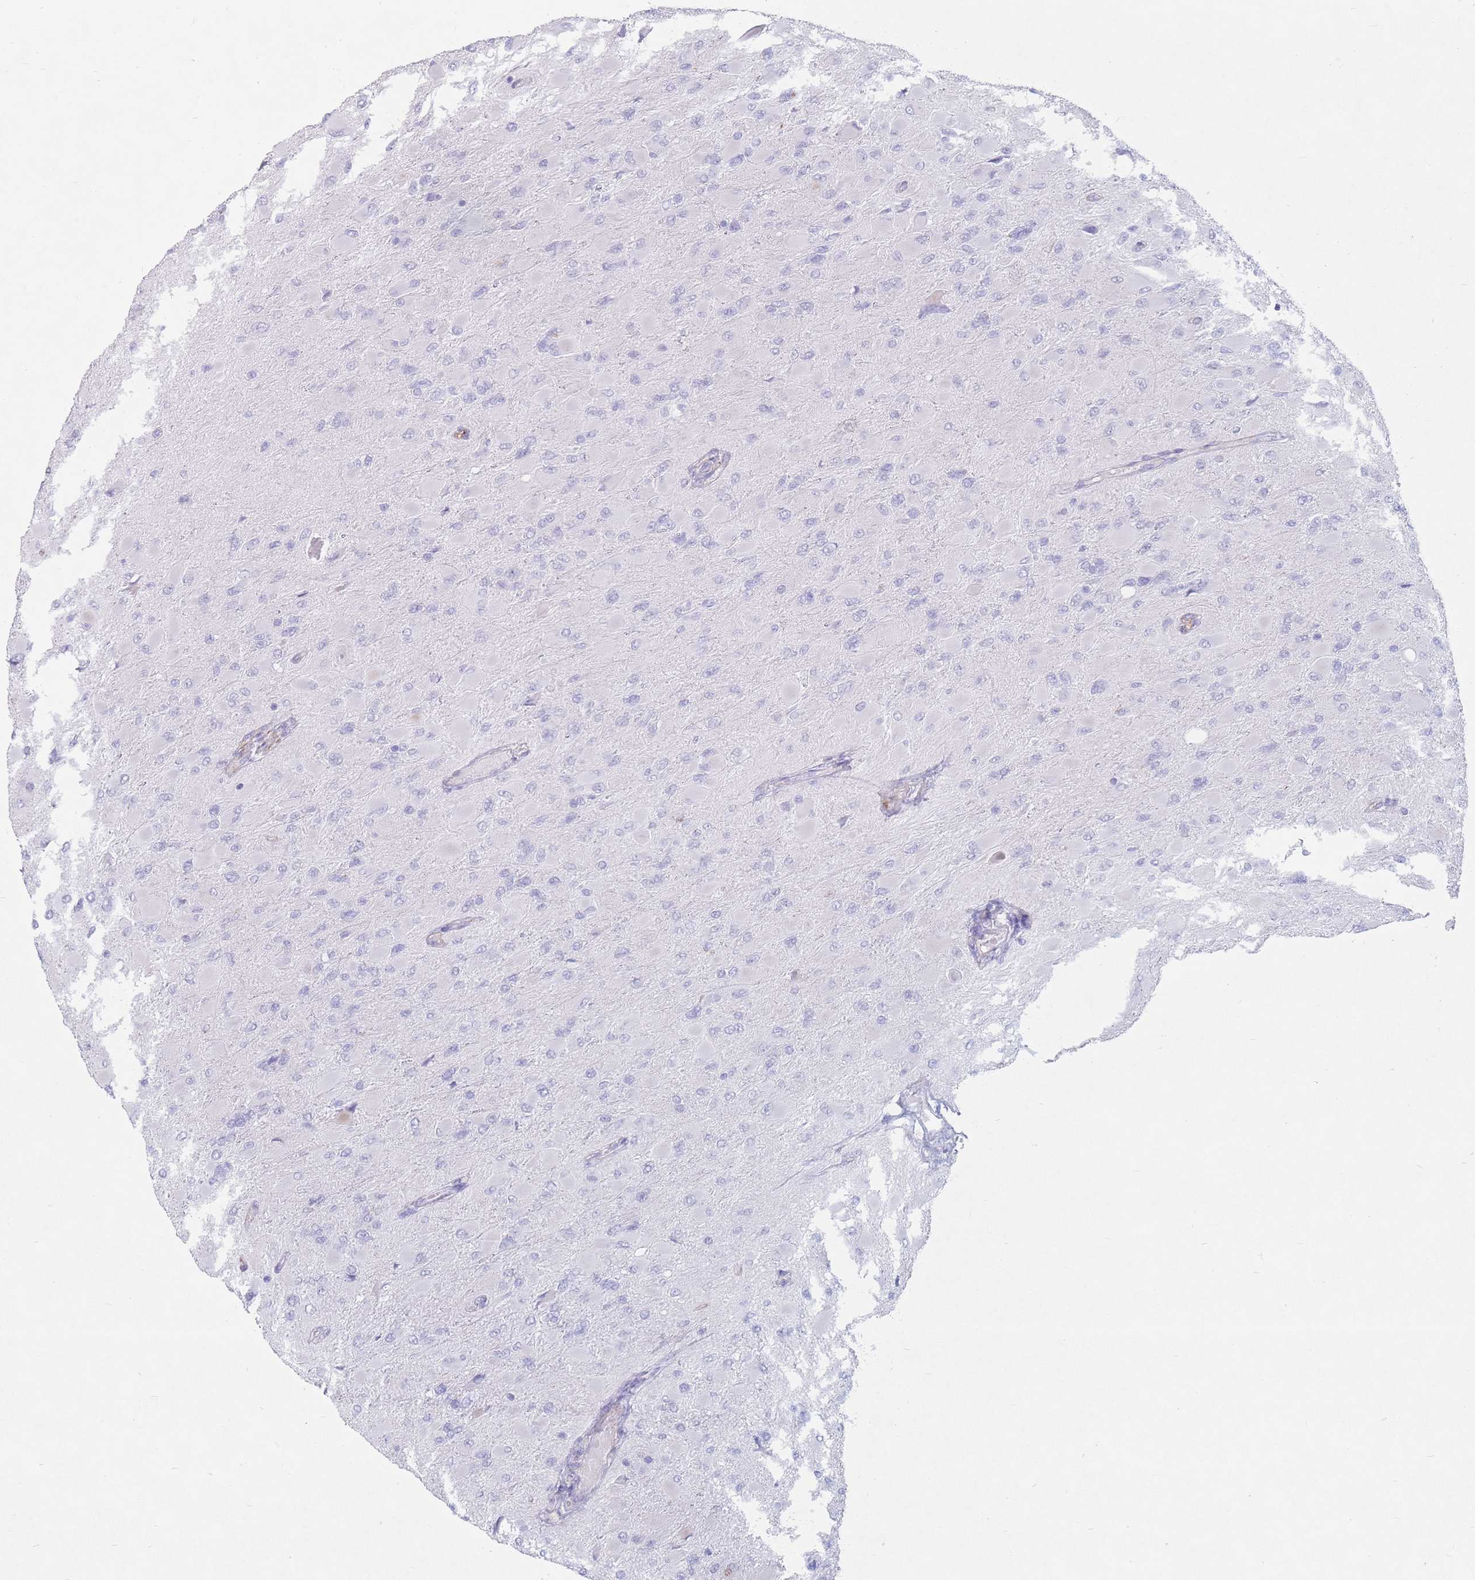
{"staining": {"intensity": "negative", "quantity": "none", "location": "none"}, "tissue": "glioma", "cell_type": "Tumor cells", "image_type": "cancer", "snomed": [{"axis": "morphology", "description": "Glioma, malignant, High grade"}, {"axis": "topography", "description": "Cerebral cortex"}], "caption": "The histopathology image demonstrates no significant staining in tumor cells of glioma.", "gene": "ST3GAL5", "patient": {"sex": "female", "age": 36}}